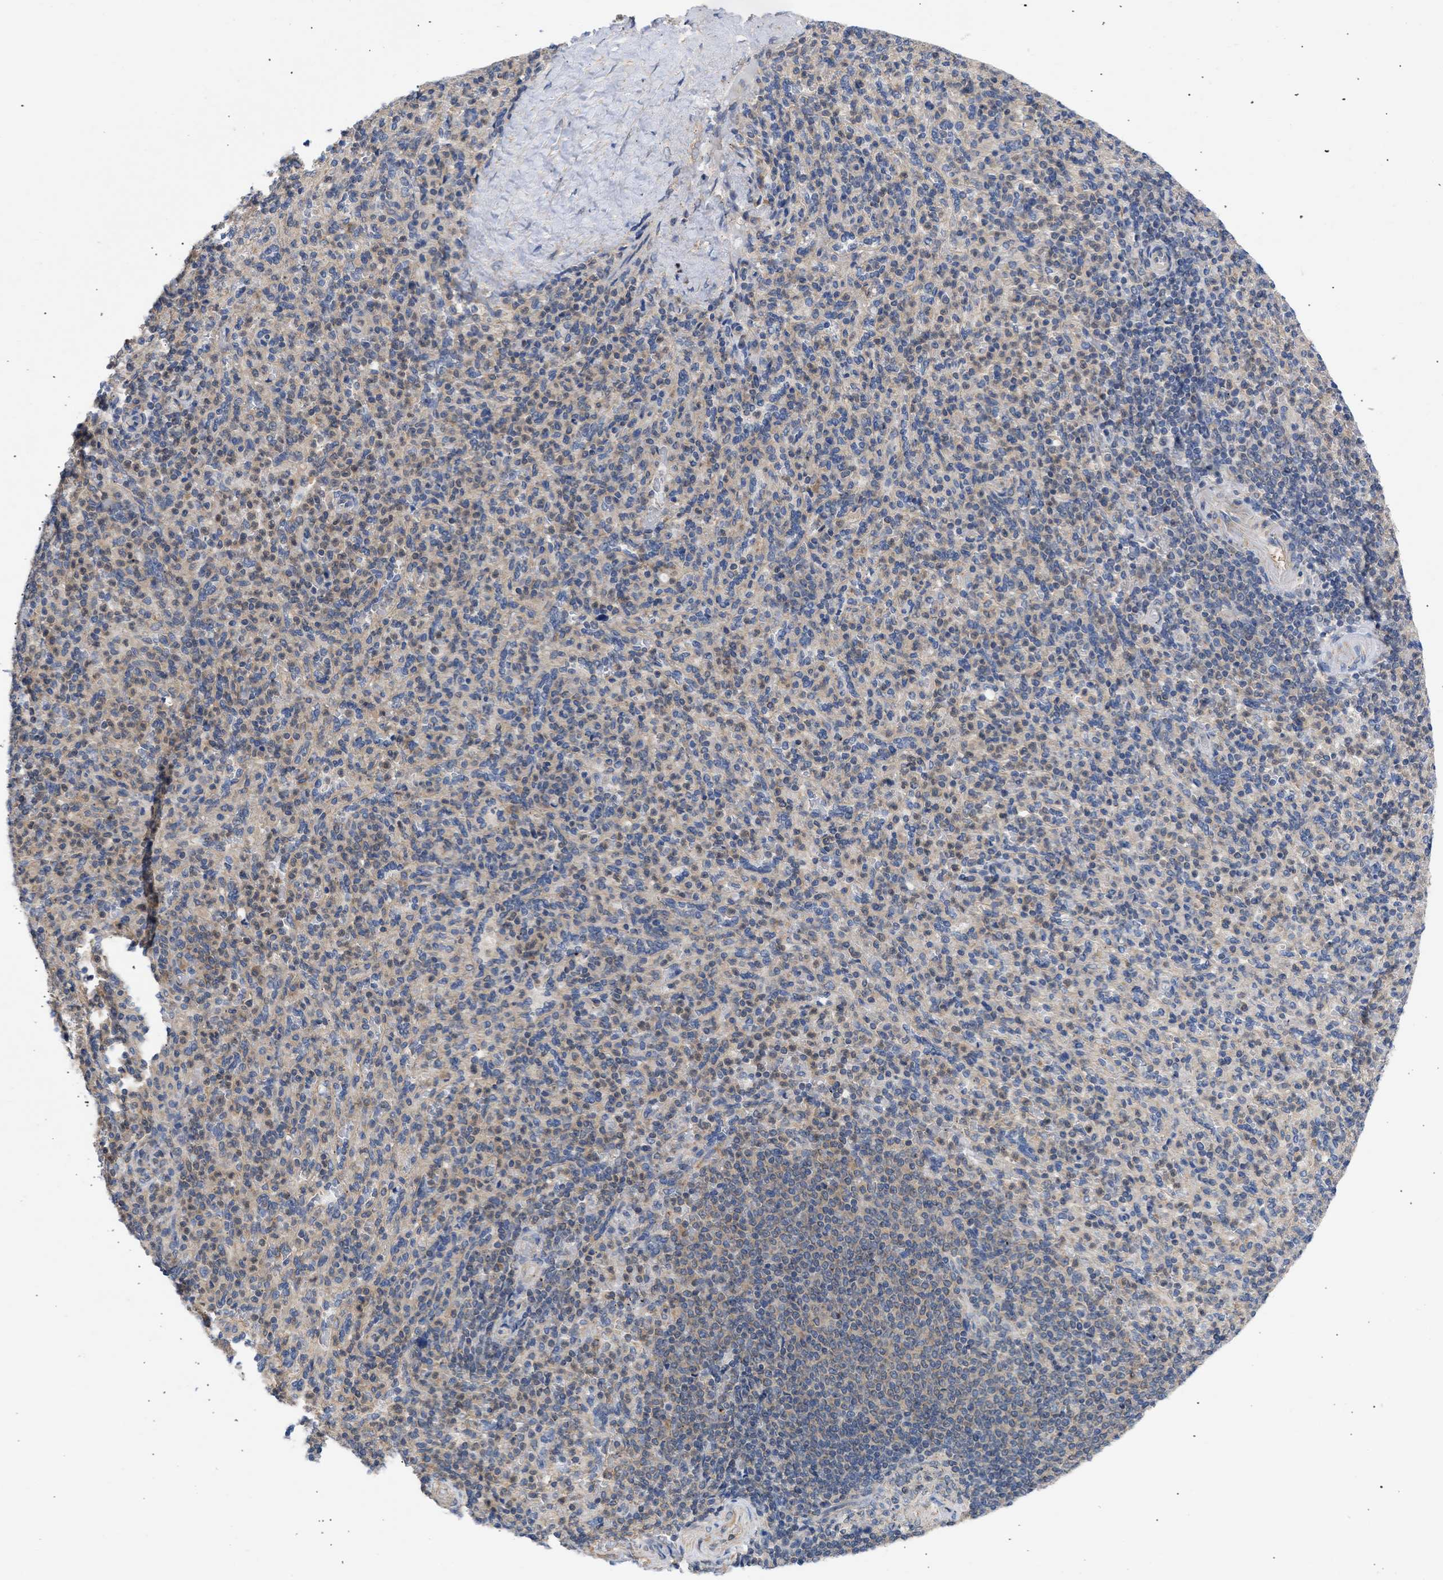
{"staining": {"intensity": "weak", "quantity": "25%-75%", "location": "cytoplasmic/membranous"}, "tissue": "spleen", "cell_type": "Cells in red pulp", "image_type": "normal", "snomed": [{"axis": "morphology", "description": "Normal tissue, NOS"}, {"axis": "topography", "description": "Spleen"}], "caption": "Immunohistochemistry staining of benign spleen, which displays low levels of weak cytoplasmic/membranous positivity in about 25%-75% of cells in red pulp indicating weak cytoplasmic/membranous protein positivity. The staining was performed using DAB (3,3'-diaminobenzidine) (brown) for protein detection and nuclei were counterstained in hematoxylin (blue).", "gene": "MAP2K3", "patient": {"sex": "male", "age": 36}}